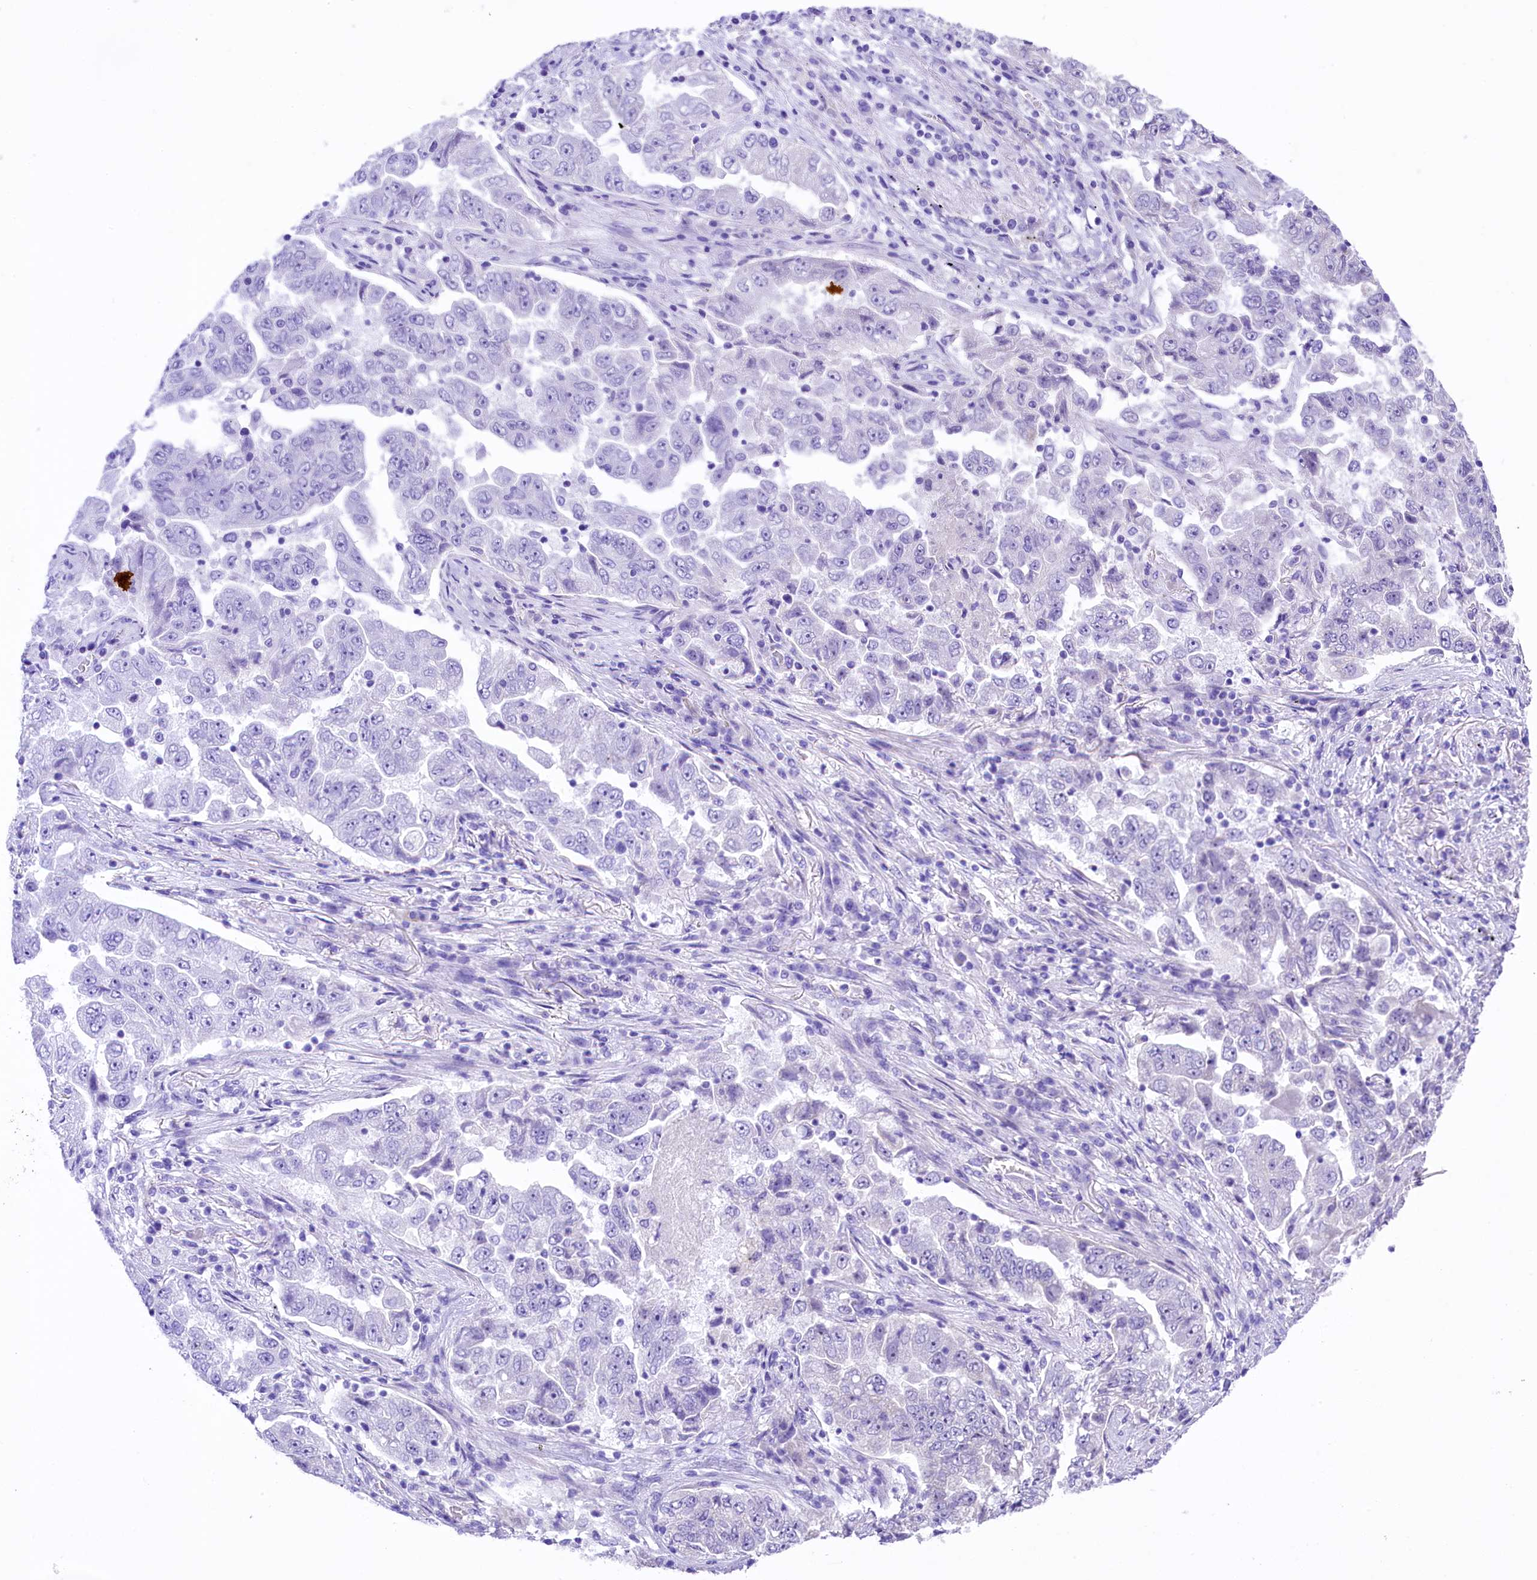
{"staining": {"intensity": "negative", "quantity": "none", "location": "none"}, "tissue": "lung cancer", "cell_type": "Tumor cells", "image_type": "cancer", "snomed": [{"axis": "morphology", "description": "Adenocarcinoma, NOS"}, {"axis": "topography", "description": "Lung"}], "caption": "This is an immunohistochemistry photomicrograph of lung cancer (adenocarcinoma). There is no positivity in tumor cells.", "gene": "UBXN6", "patient": {"sex": "female", "age": 51}}